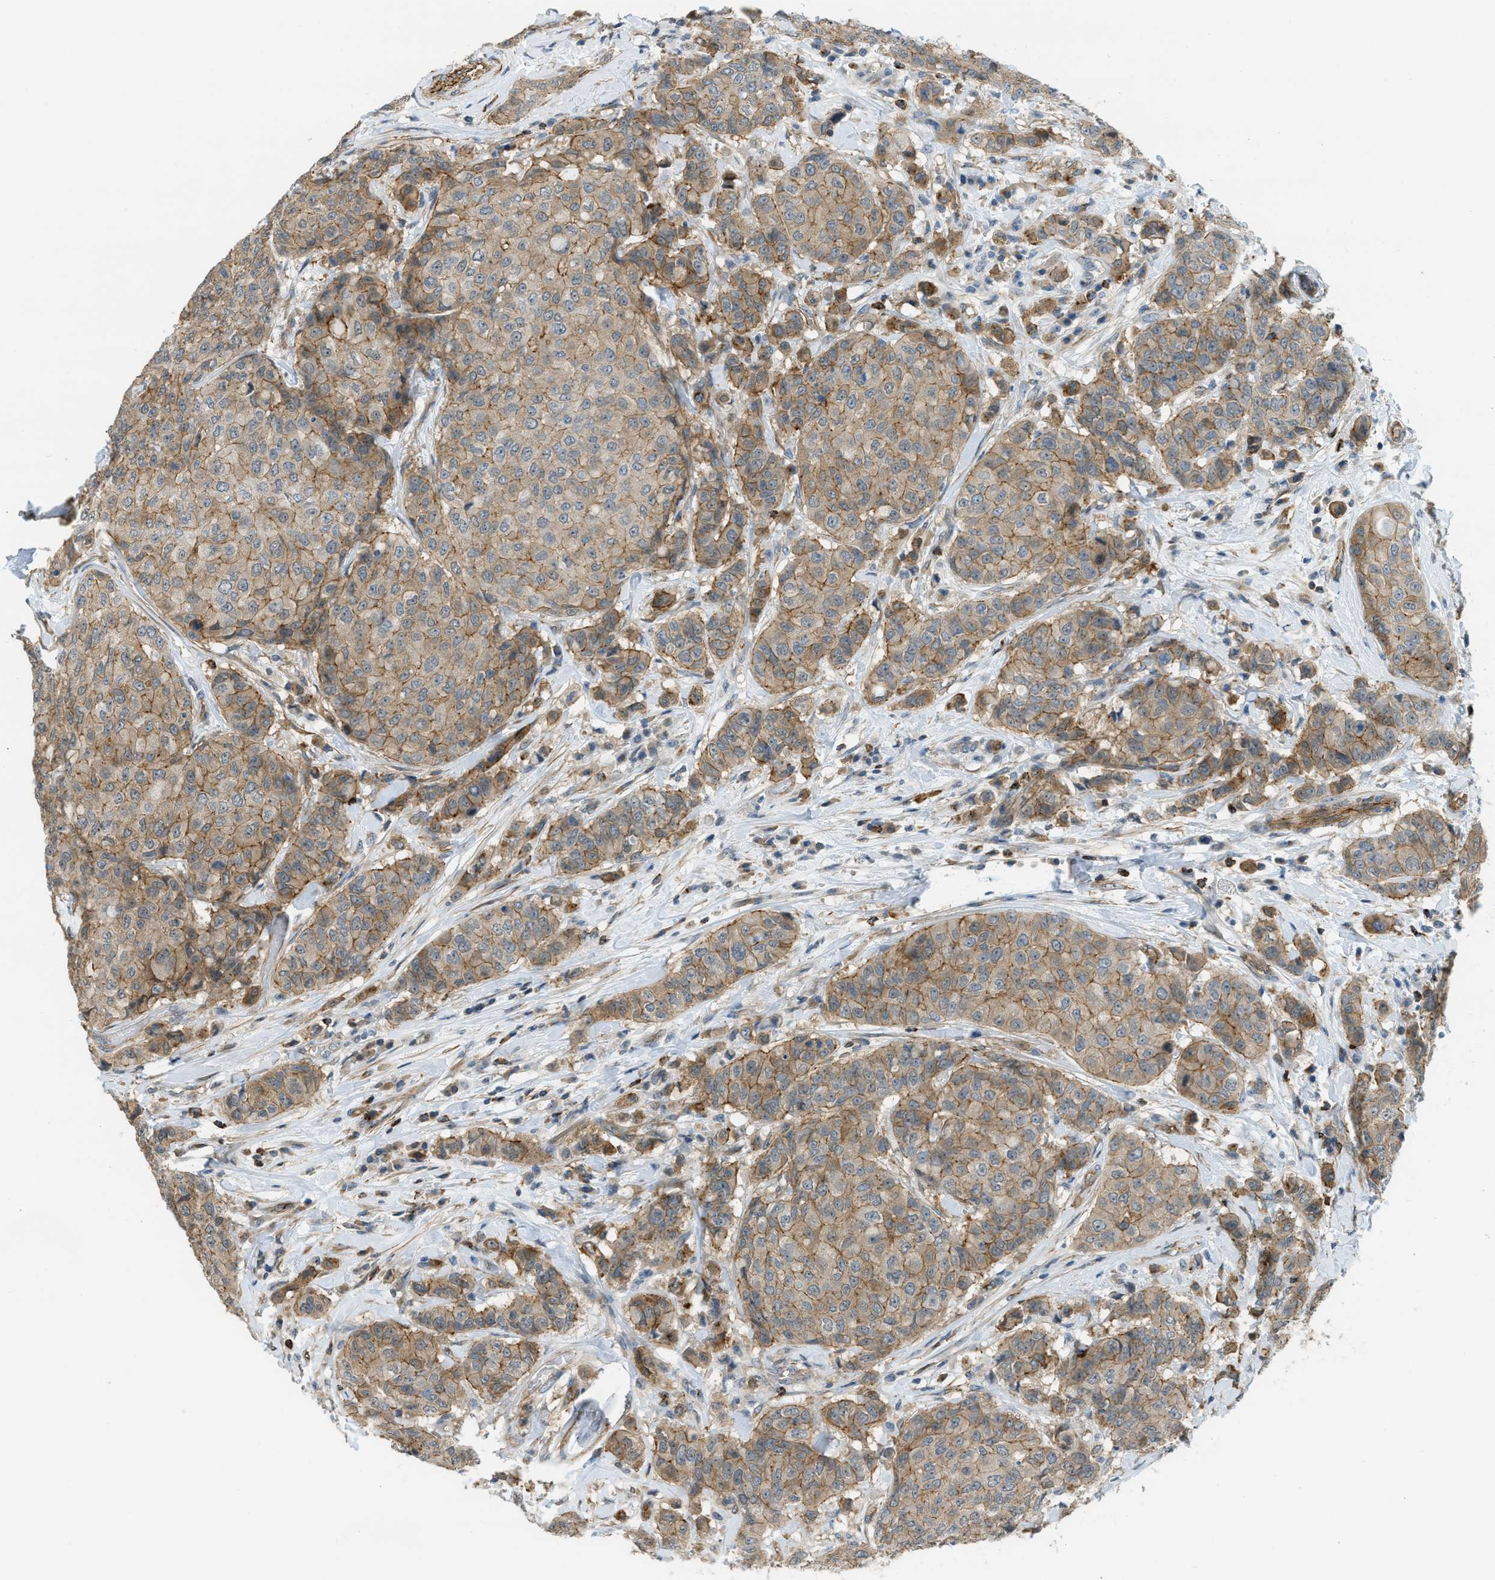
{"staining": {"intensity": "moderate", "quantity": ">75%", "location": "cytoplasmic/membranous"}, "tissue": "breast cancer", "cell_type": "Tumor cells", "image_type": "cancer", "snomed": [{"axis": "morphology", "description": "Duct carcinoma"}, {"axis": "topography", "description": "Breast"}], "caption": "High-power microscopy captured an immunohistochemistry (IHC) image of invasive ductal carcinoma (breast), revealing moderate cytoplasmic/membranous expression in approximately >75% of tumor cells. The staining is performed using DAB (3,3'-diaminobenzidine) brown chromogen to label protein expression. The nuclei are counter-stained blue using hematoxylin.", "gene": "KIAA1671", "patient": {"sex": "female", "age": 27}}